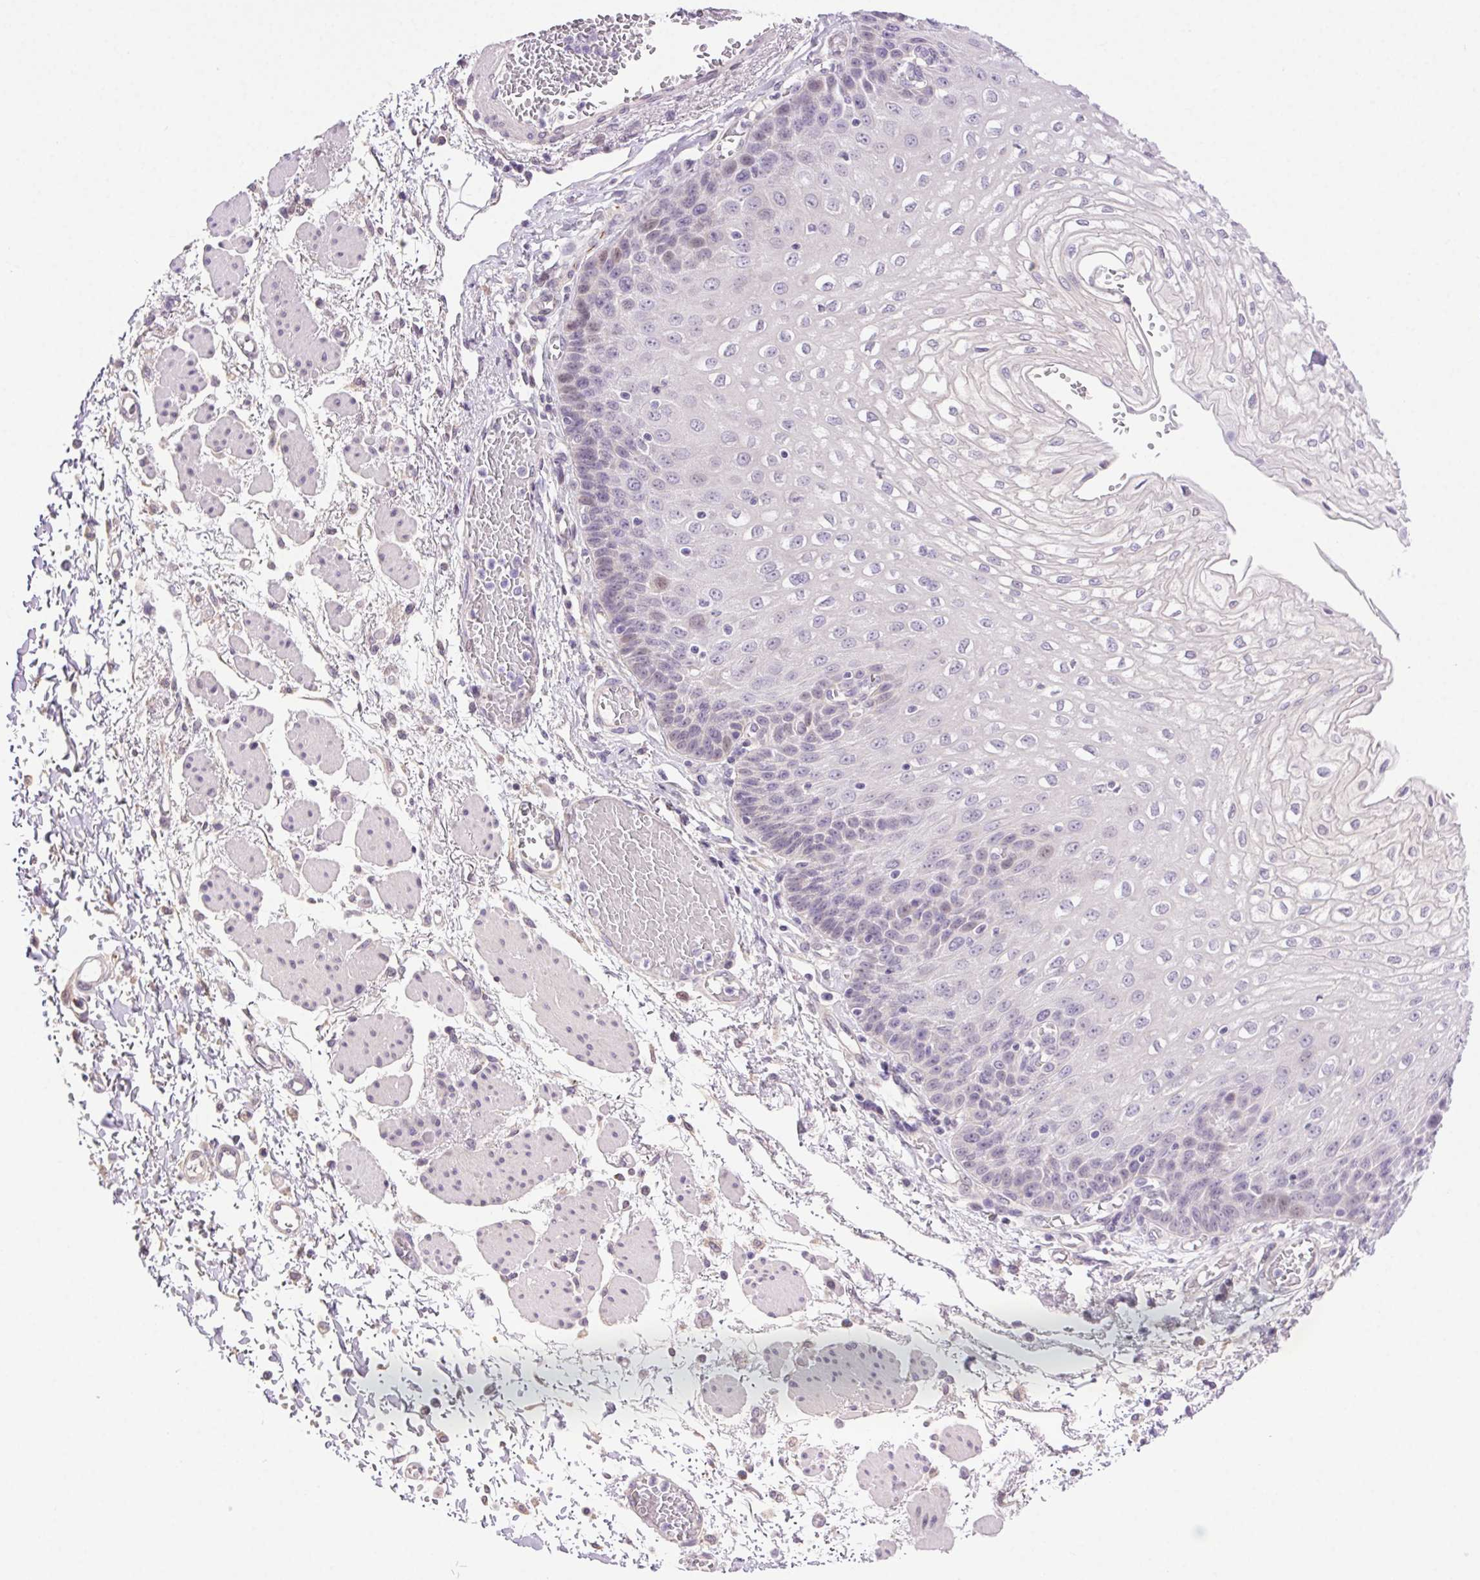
{"staining": {"intensity": "negative", "quantity": "none", "location": "none"}, "tissue": "esophagus", "cell_type": "Squamous epithelial cells", "image_type": "normal", "snomed": [{"axis": "morphology", "description": "Normal tissue, NOS"}, {"axis": "morphology", "description": "Adenocarcinoma, NOS"}, {"axis": "topography", "description": "Esophagus"}], "caption": "This is a image of IHC staining of normal esophagus, which shows no positivity in squamous epithelial cells.", "gene": "SYT11", "patient": {"sex": "male", "age": 81}}